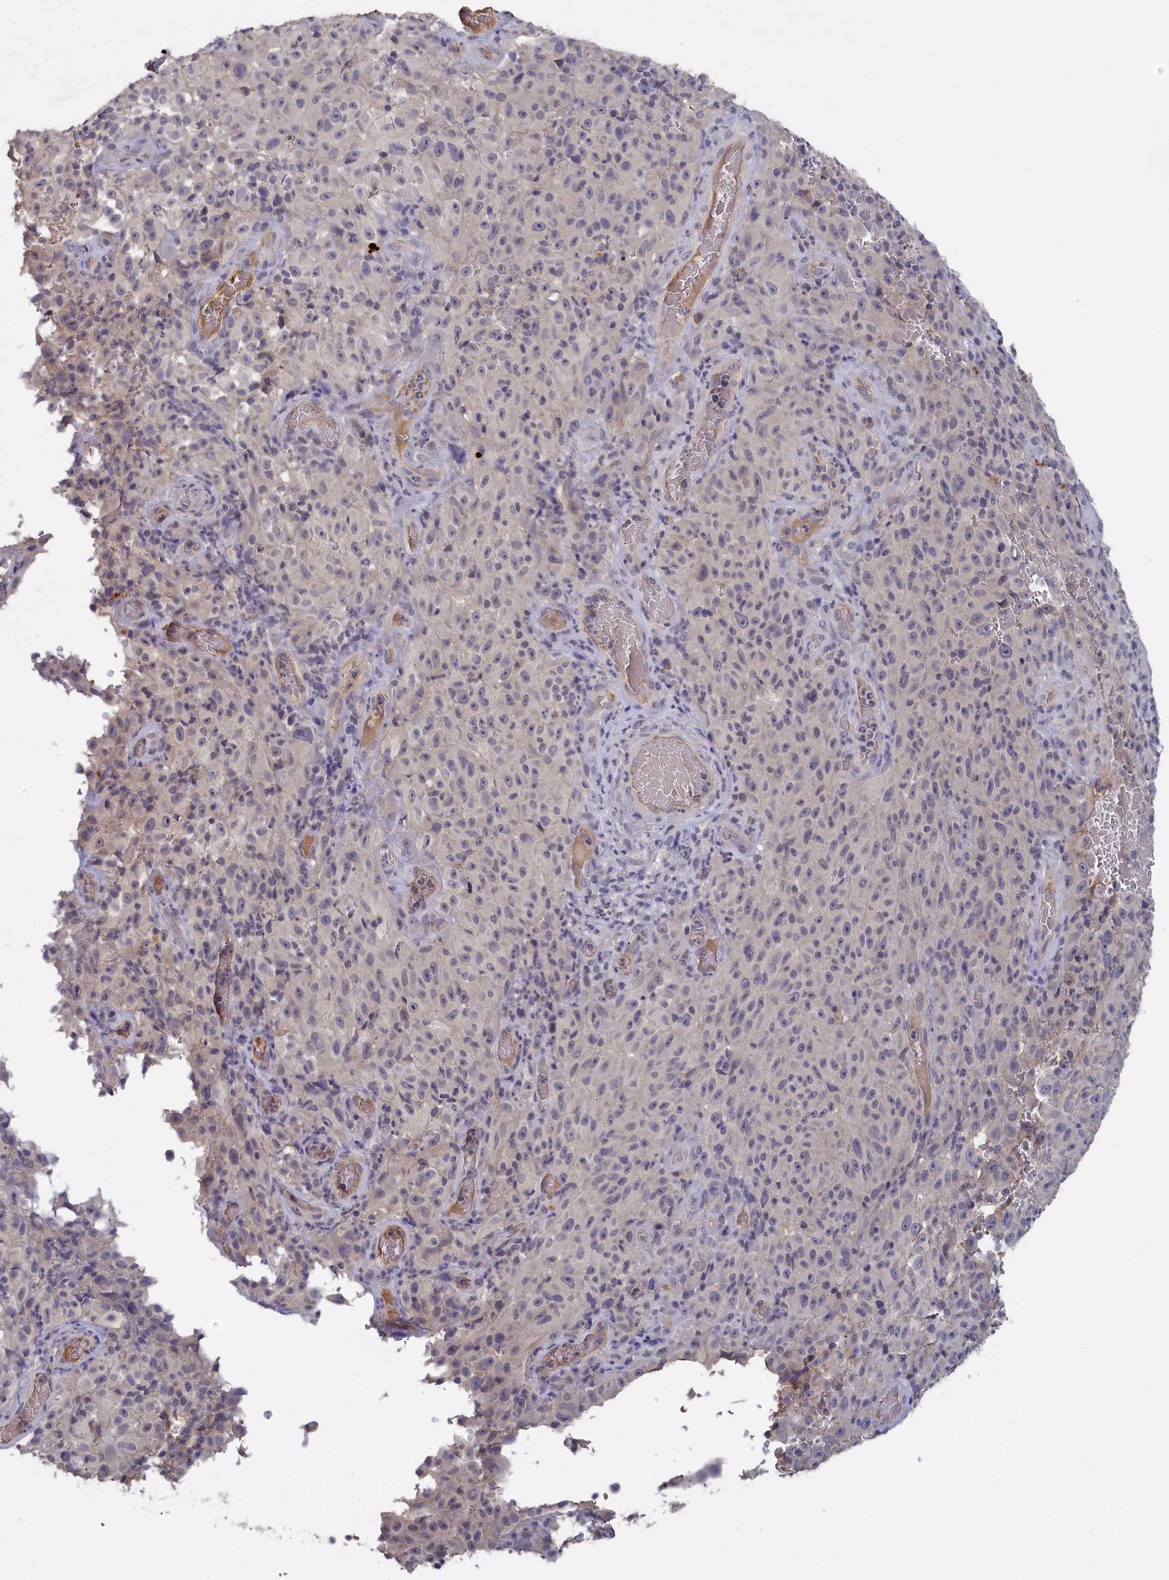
{"staining": {"intensity": "negative", "quantity": "none", "location": "none"}, "tissue": "melanoma", "cell_type": "Tumor cells", "image_type": "cancer", "snomed": [{"axis": "morphology", "description": "Malignant melanoma, NOS"}, {"axis": "topography", "description": "Skin"}], "caption": "A photomicrograph of human melanoma is negative for staining in tumor cells. (DAB (3,3'-diaminobenzidine) immunohistochemistry (IHC) with hematoxylin counter stain).", "gene": "CELF5", "patient": {"sex": "female", "age": 82}}